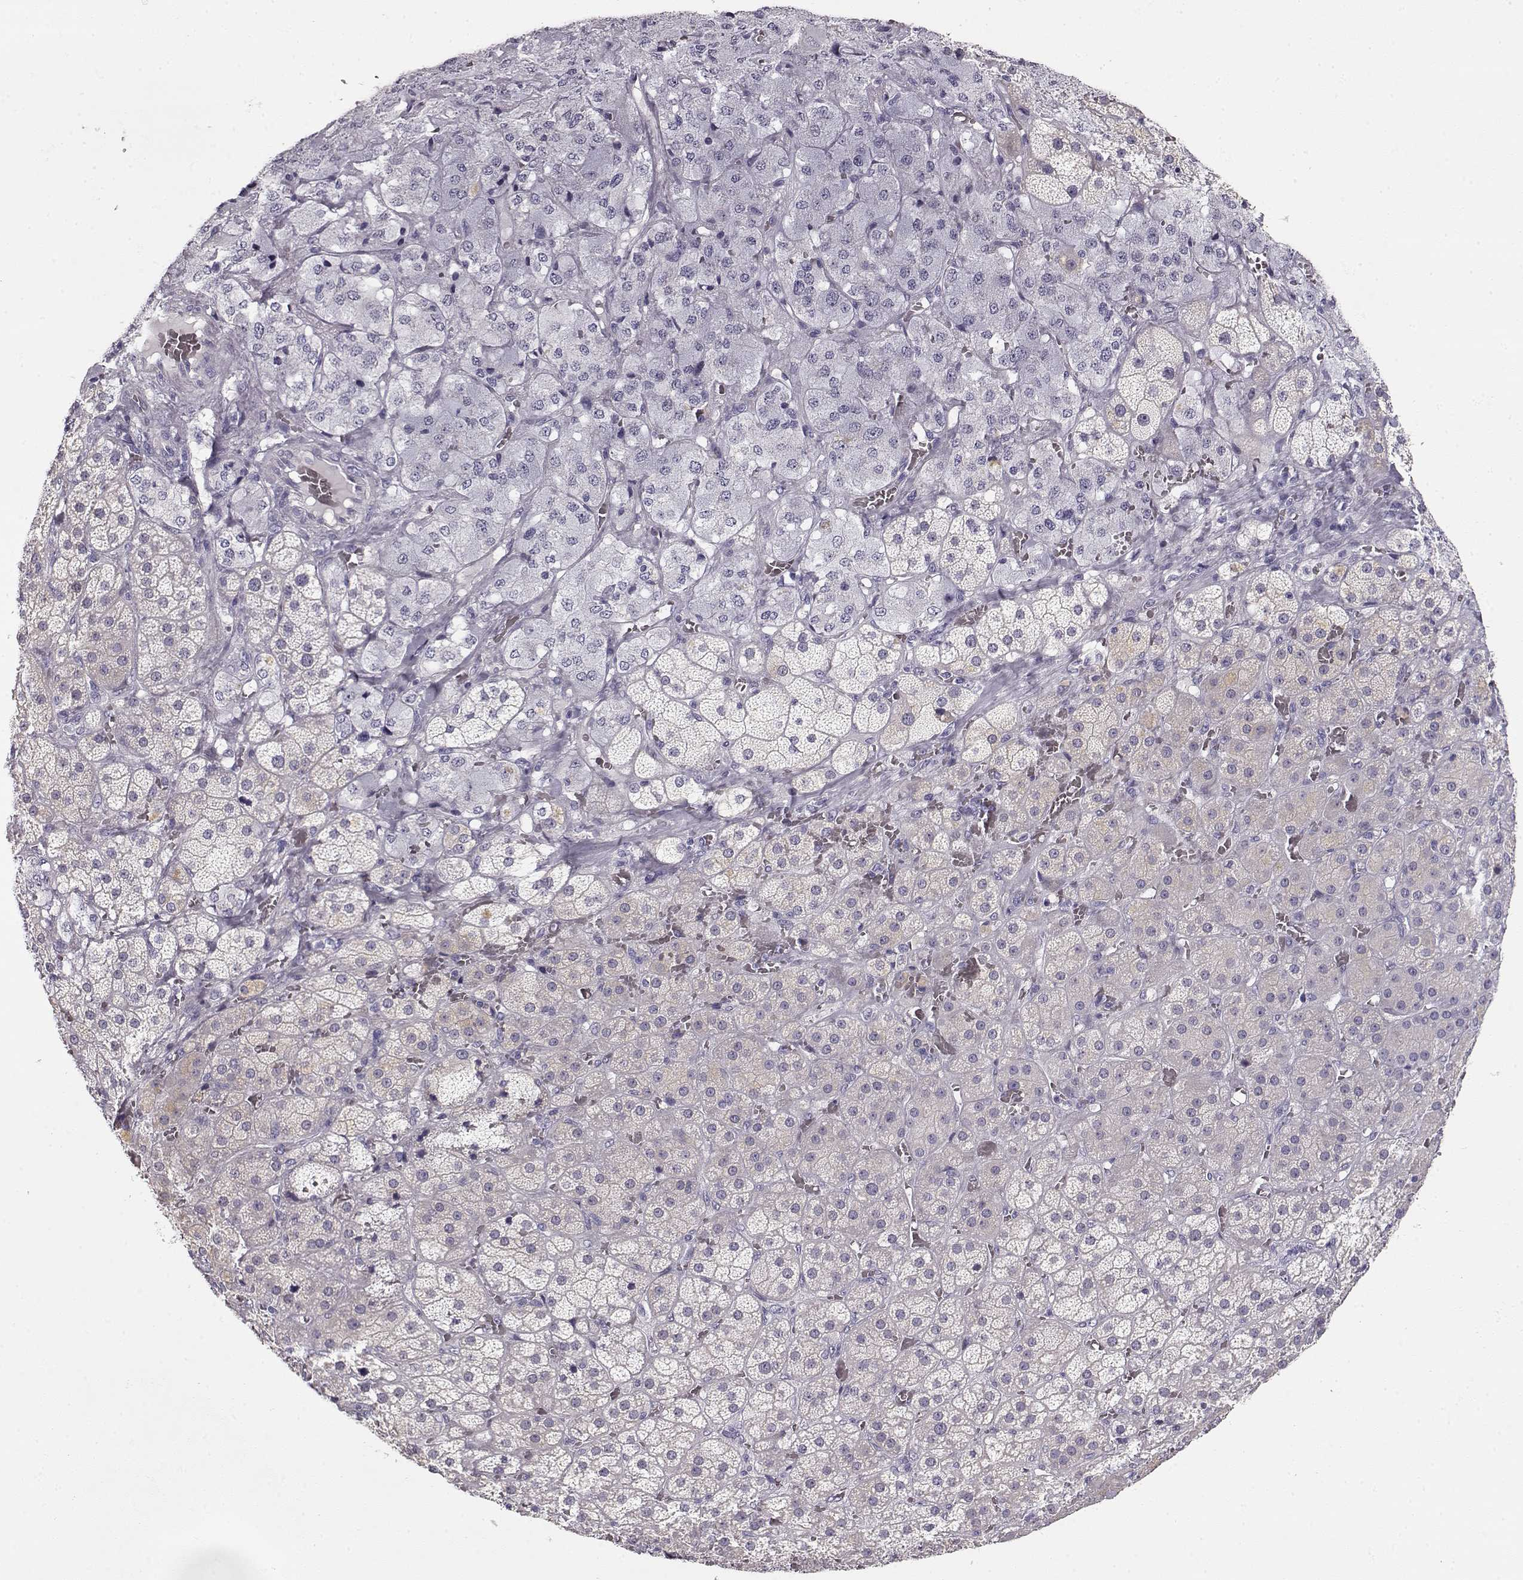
{"staining": {"intensity": "negative", "quantity": "none", "location": "none"}, "tissue": "adrenal gland", "cell_type": "Glandular cells", "image_type": "normal", "snomed": [{"axis": "morphology", "description": "Normal tissue, NOS"}, {"axis": "topography", "description": "Adrenal gland"}], "caption": "Protein analysis of normal adrenal gland reveals no significant positivity in glandular cells.", "gene": "GLIPR1L2", "patient": {"sex": "male", "age": 57}}